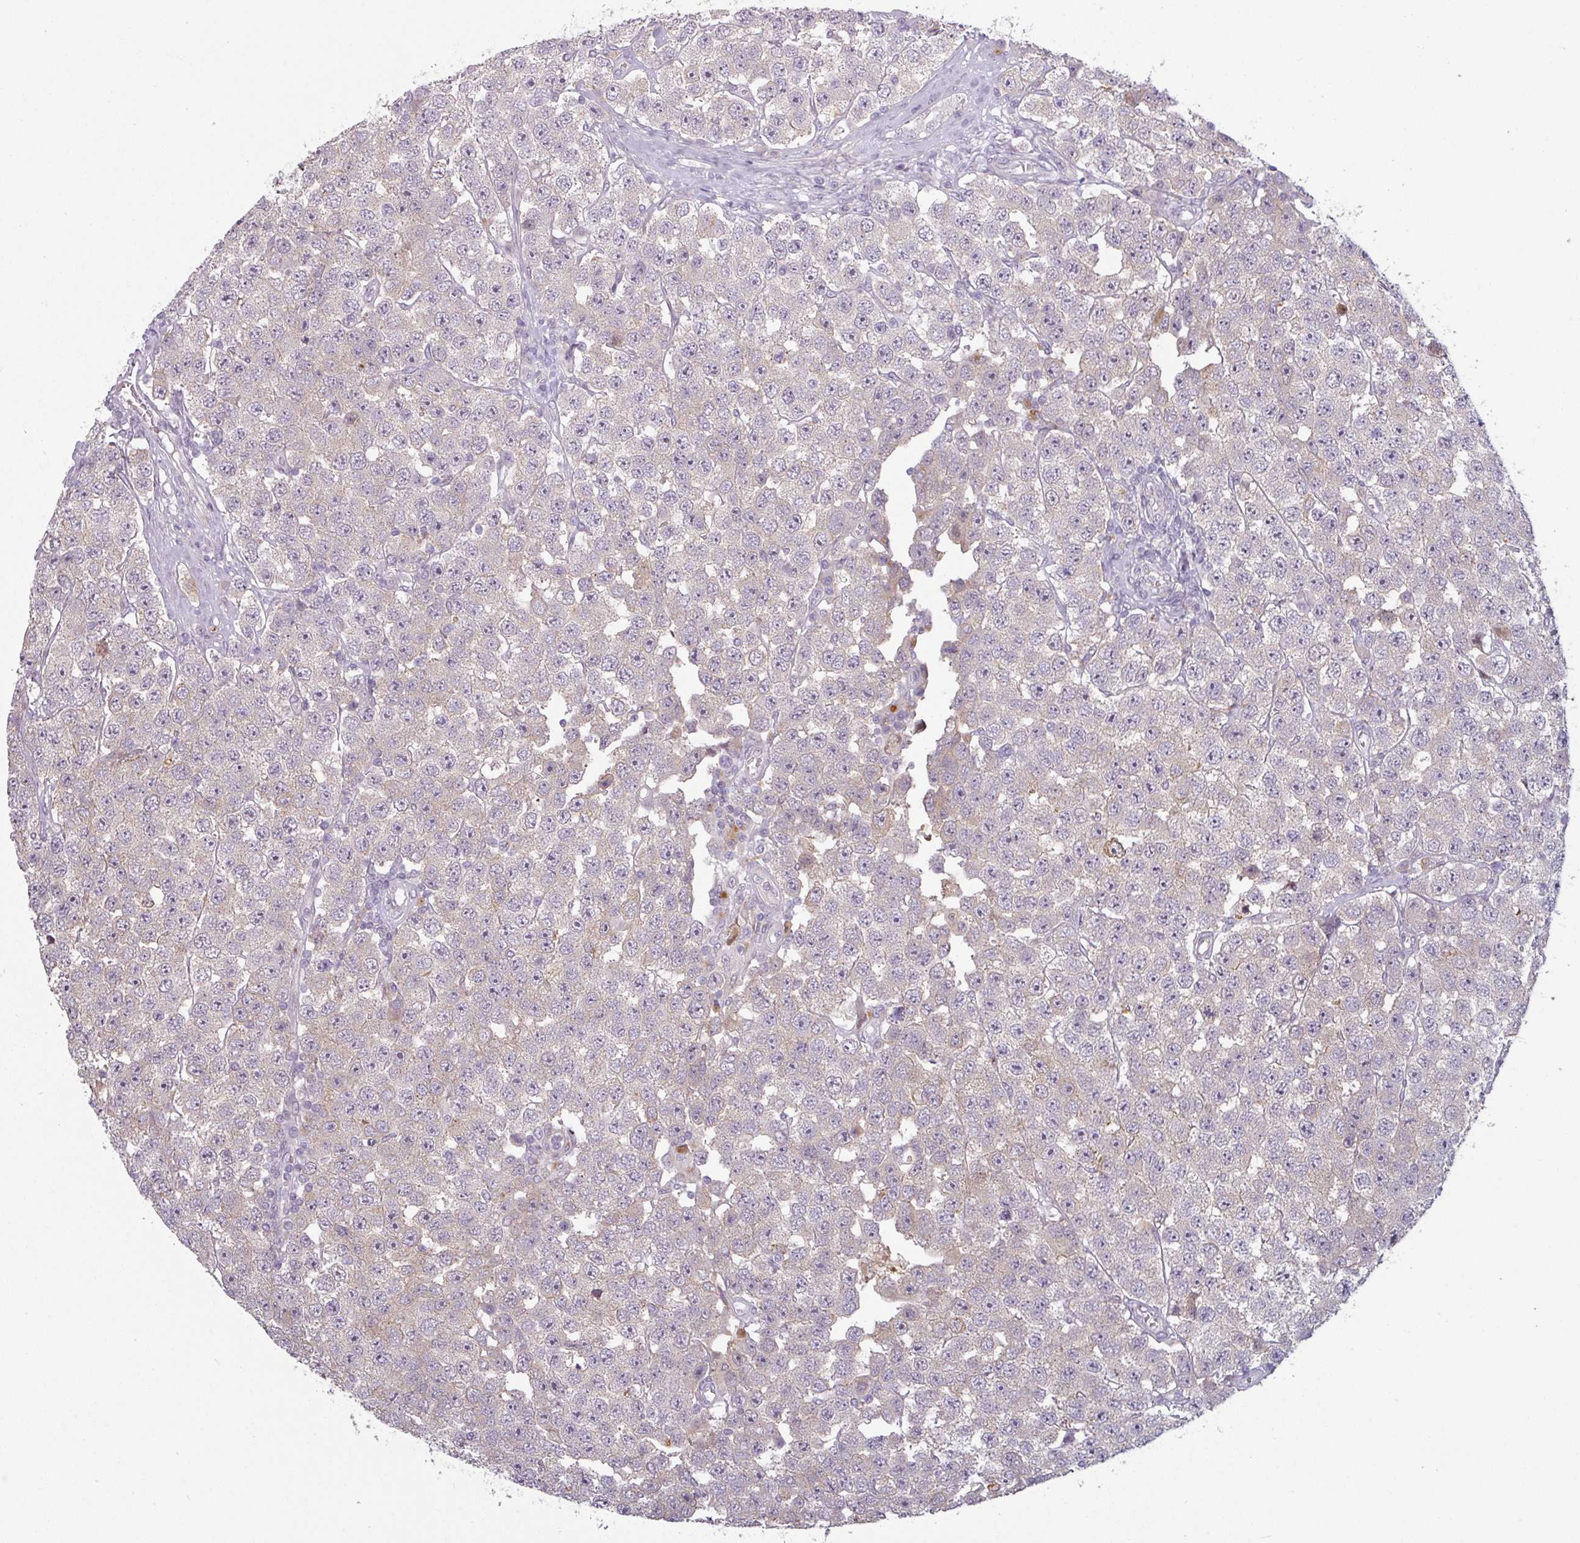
{"staining": {"intensity": "weak", "quantity": "<25%", "location": "cytoplasmic/membranous"}, "tissue": "testis cancer", "cell_type": "Tumor cells", "image_type": "cancer", "snomed": [{"axis": "morphology", "description": "Seminoma, NOS"}, {"axis": "topography", "description": "Testis"}], "caption": "An IHC photomicrograph of testis seminoma is shown. There is no staining in tumor cells of testis seminoma. Brightfield microscopy of immunohistochemistry stained with DAB (3,3'-diaminobenzidine) (brown) and hematoxylin (blue), captured at high magnification.", "gene": "C2orf16", "patient": {"sex": "male", "age": 28}}